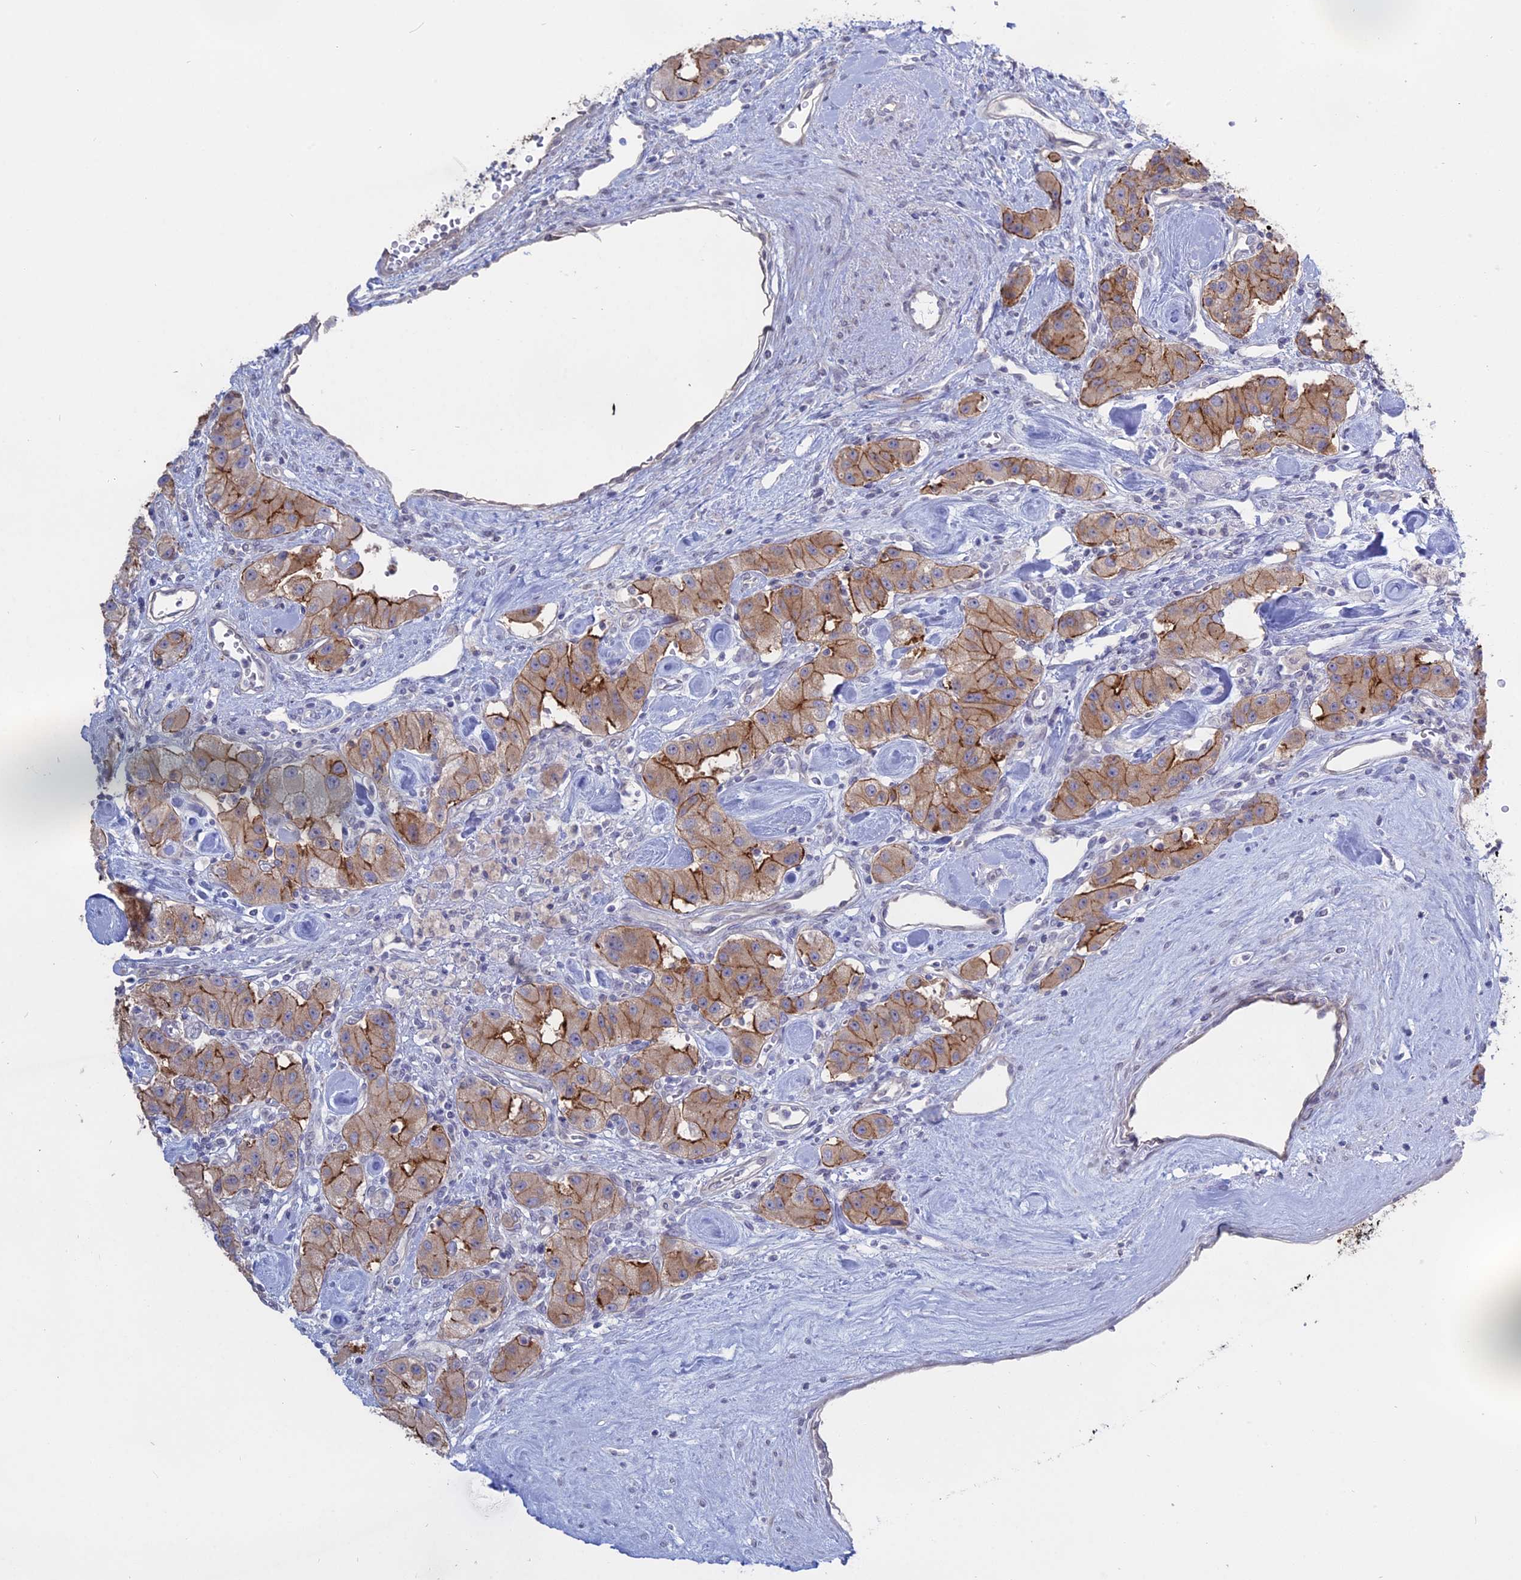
{"staining": {"intensity": "moderate", "quantity": ">75%", "location": "cytoplasmic/membranous"}, "tissue": "carcinoid", "cell_type": "Tumor cells", "image_type": "cancer", "snomed": [{"axis": "morphology", "description": "Carcinoid, malignant, NOS"}, {"axis": "topography", "description": "Pancreas"}], "caption": "This is an image of IHC staining of malignant carcinoid, which shows moderate positivity in the cytoplasmic/membranous of tumor cells.", "gene": "MYO5B", "patient": {"sex": "male", "age": 41}}